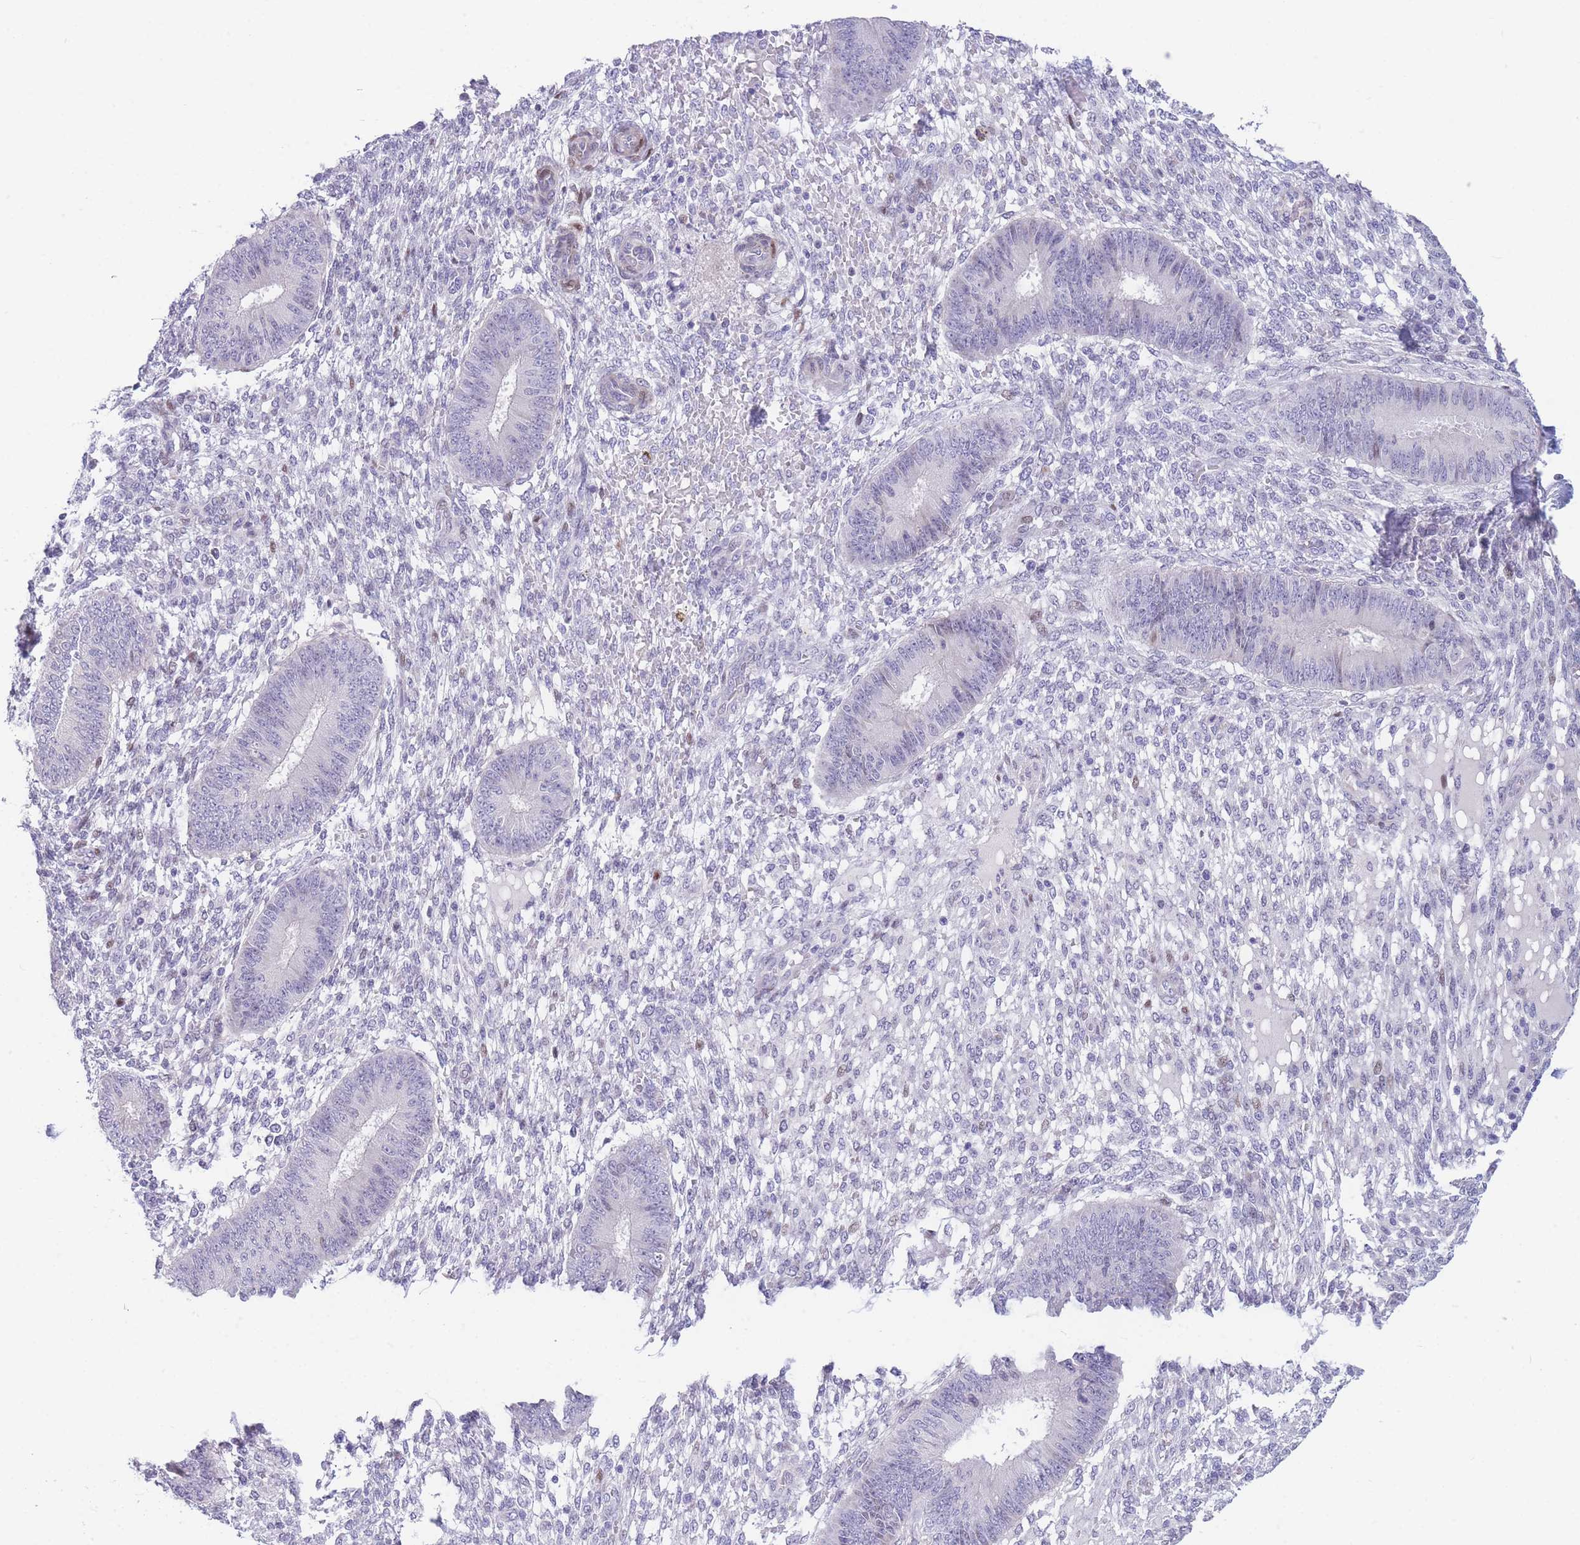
{"staining": {"intensity": "negative", "quantity": "none", "location": "none"}, "tissue": "endometrium", "cell_type": "Cells in endometrial stroma", "image_type": "normal", "snomed": [{"axis": "morphology", "description": "Normal tissue, NOS"}, {"axis": "topography", "description": "Endometrium"}], "caption": "High power microscopy photomicrograph of an immunohistochemistry image of normal endometrium, revealing no significant staining in cells in endometrial stroma.", "gene": "SHCBP1", "patient": {"sex": "female", "age": 49}}